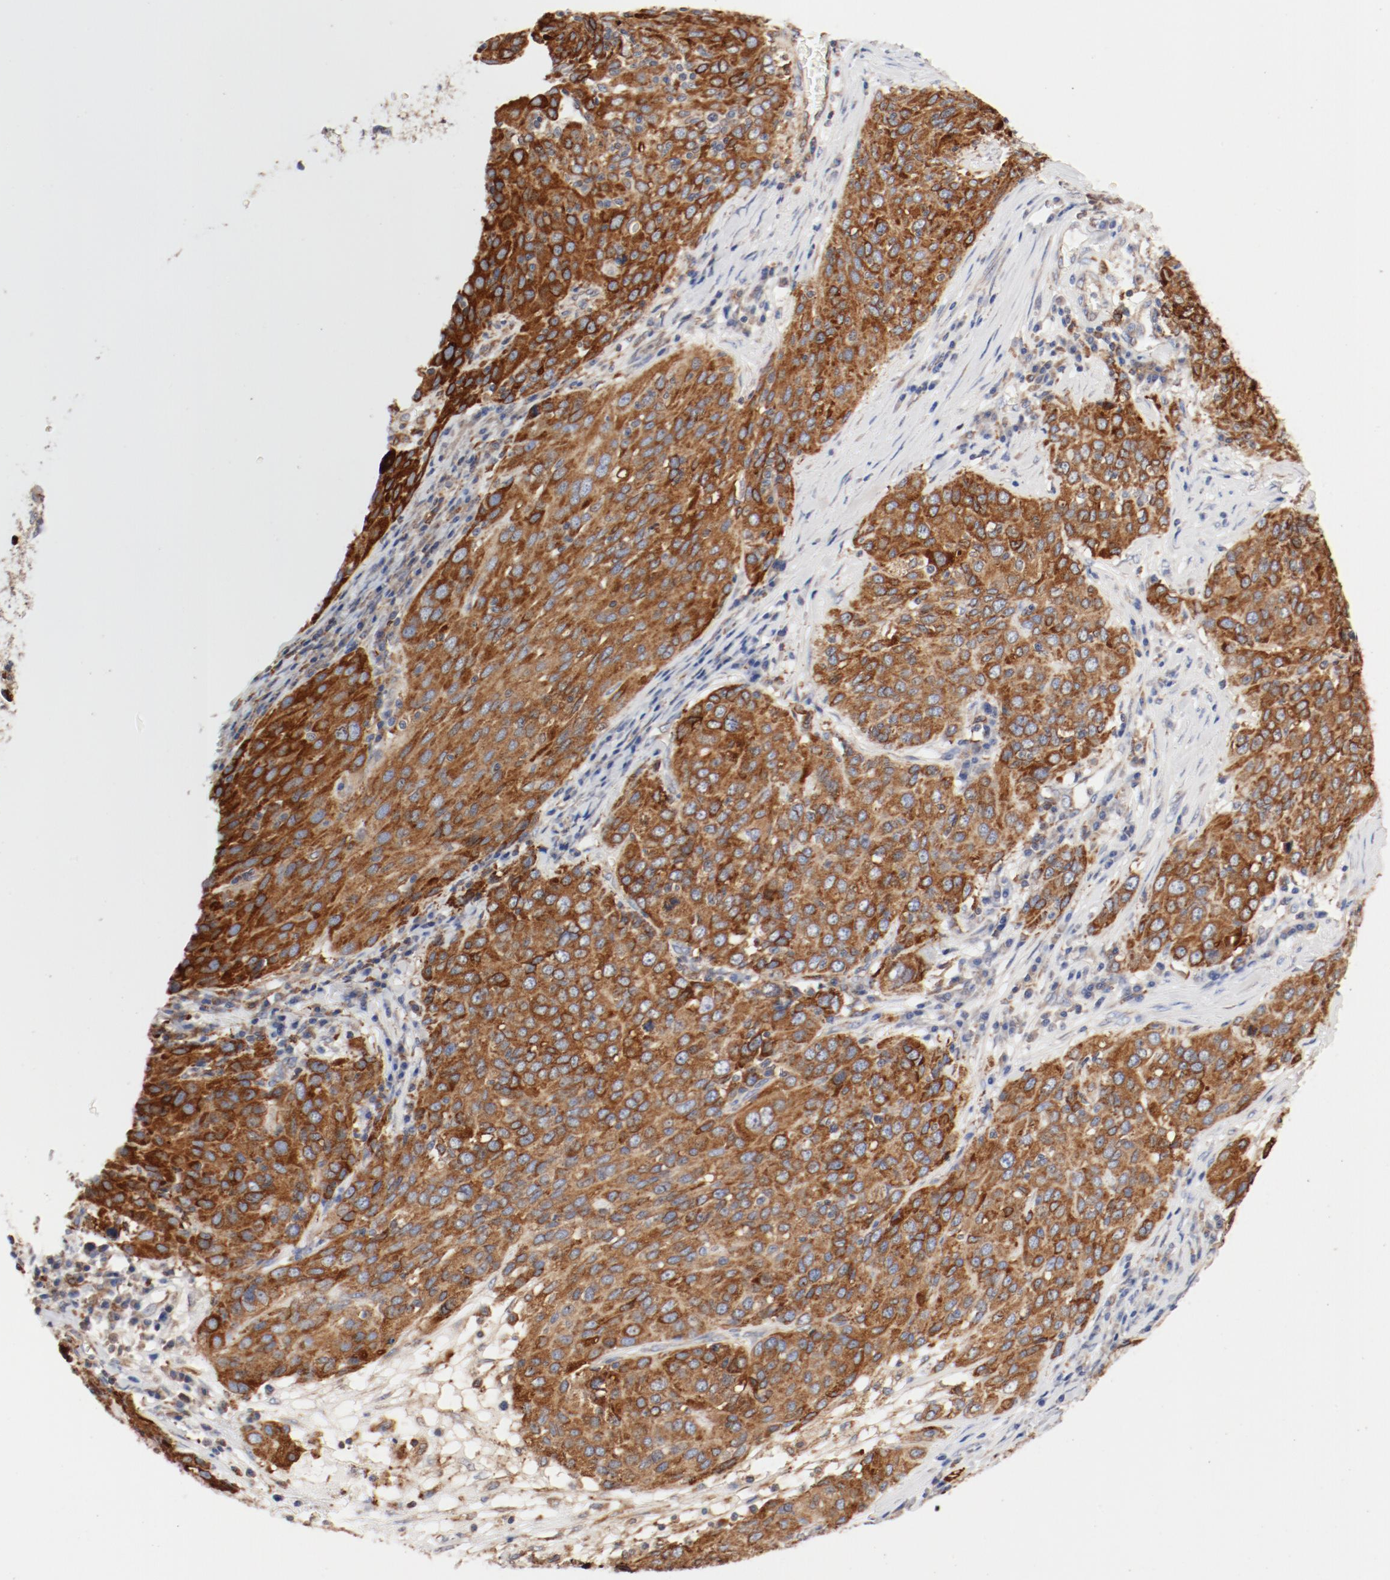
{"staining": {"intensity": "strong", "quantity": ">75%", "location": "cytoplasmic/membranous"}, "tissue": "ovarian cancer", "cell_type": "Tumor cells", "image_type": "cancer", "snomed": [{"axis": "morphology", "description": "Carcinoma, endometroid"}, {"axis": "topography", "description": "Ovary"}], "caption": "Immunohistochemistry (IHC) (DAB (3,3'-diaminobenzidine)) staining of human ovarian cancer (endometroid carcinoma) exhibits strong cytoplasmic/membranous protein staining in about >75% of tumor cells. The staining is performed using DAB (3,3'-diaminobenzidine) brown chromogen to label protein expression. The nuclei are counter-stained blue using hematoxylin.", "gene": "PDPK1", "patient": {"sex": "female", "age": 50}}